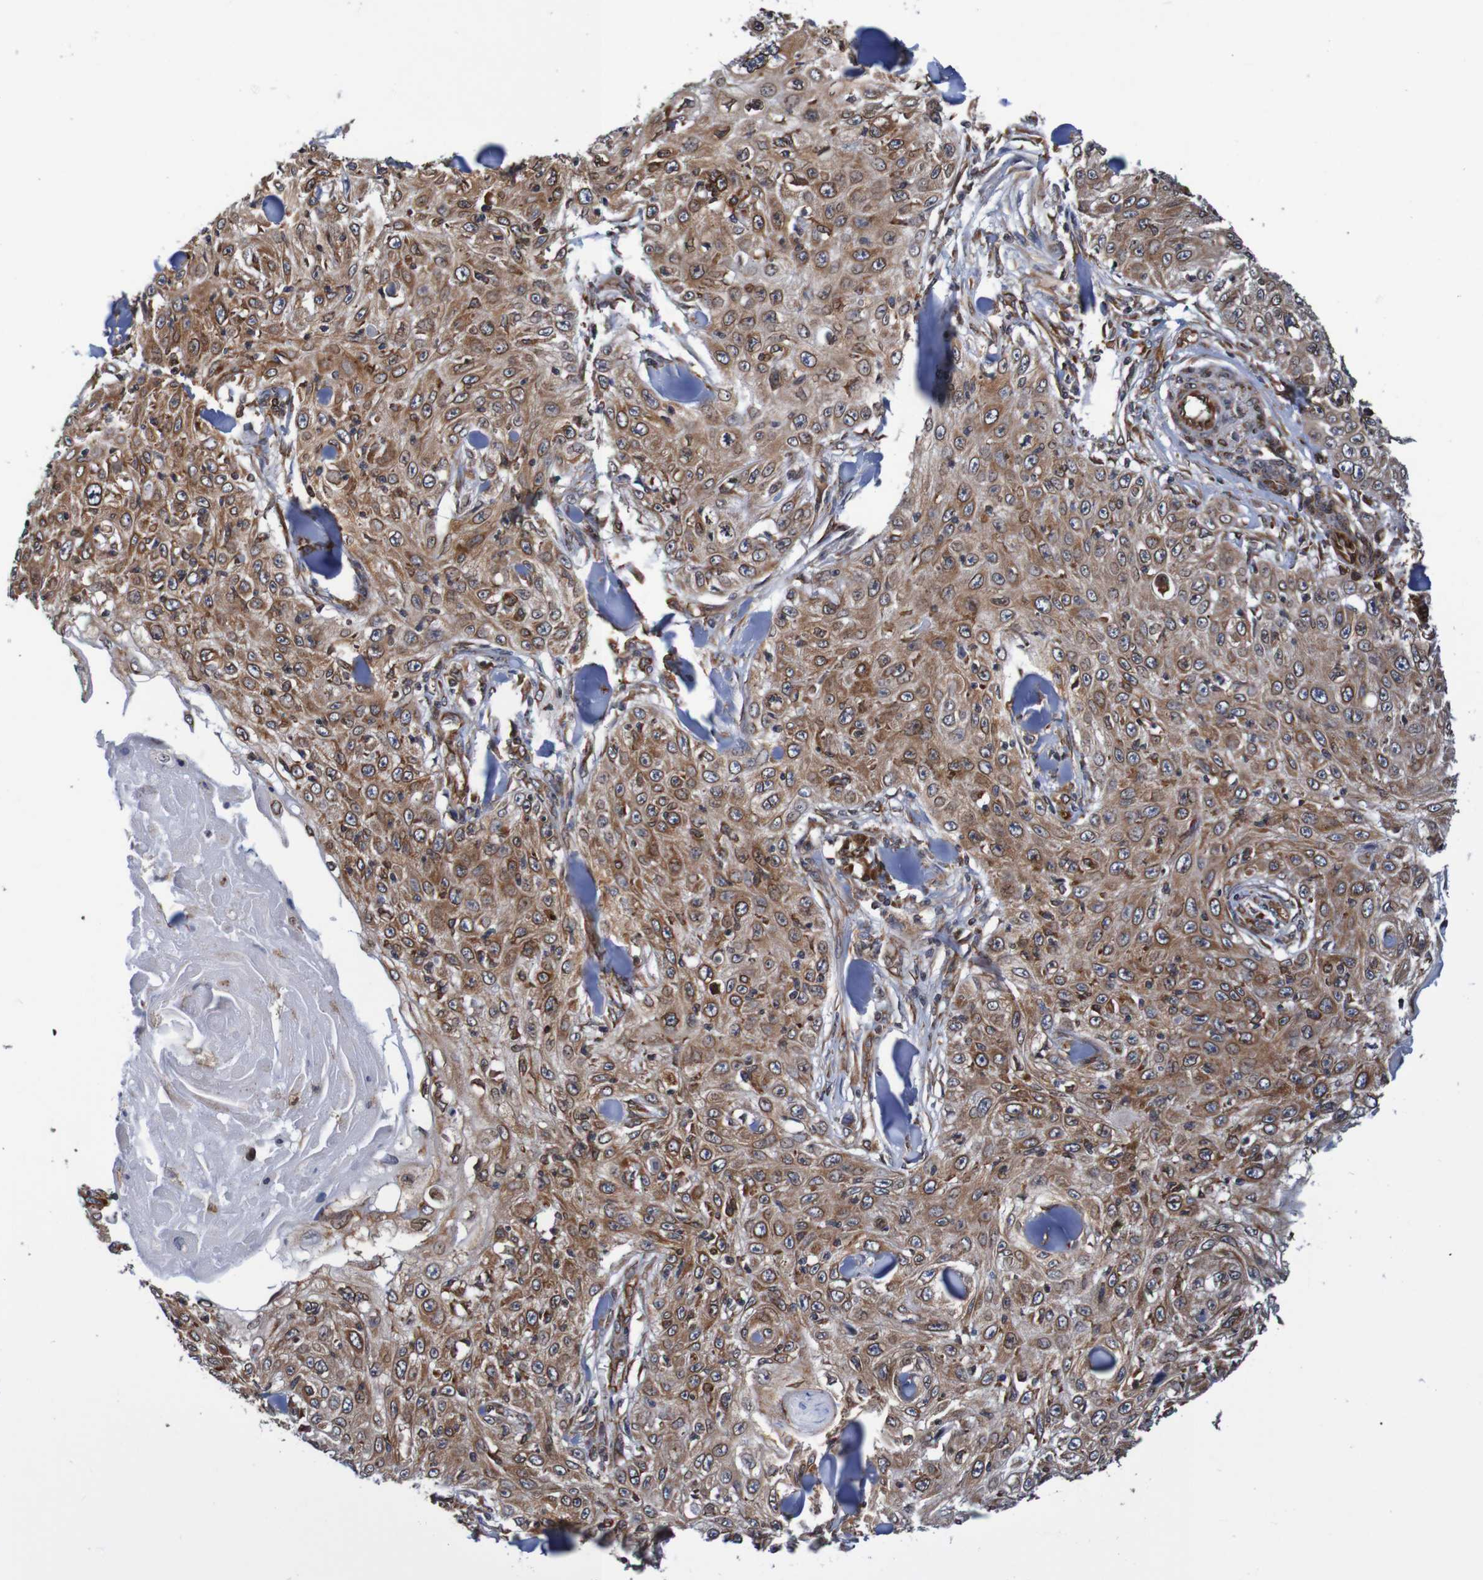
{"staining": {"intensity": "moderate", "quantity": ">75%", "location": "cytoplasmic/membranous,nuclear"}, "tissue": "skin cancer", "cell_type": "Tumor cells", "image_type": "cancer", "snomed": [{"axis": "morphology", "description": "Squamous cell carcinoma, NOS"}, {"axis": "topography", "description": "Skin"}], "caption": "Tumor cells show medium levels of moderate cytoplasmic/membranous and nuclear positivity in approximately >75% of cells in human skin cancer (squamous cell carcinoma). The staining was performed using DAB to visualize the protein expression in brown, while the nuclei were stained in blue with hematoxylin (Magnification: 20x).", "gene": "TMEM109", "patient": {"sex": "male", "age": 86}}